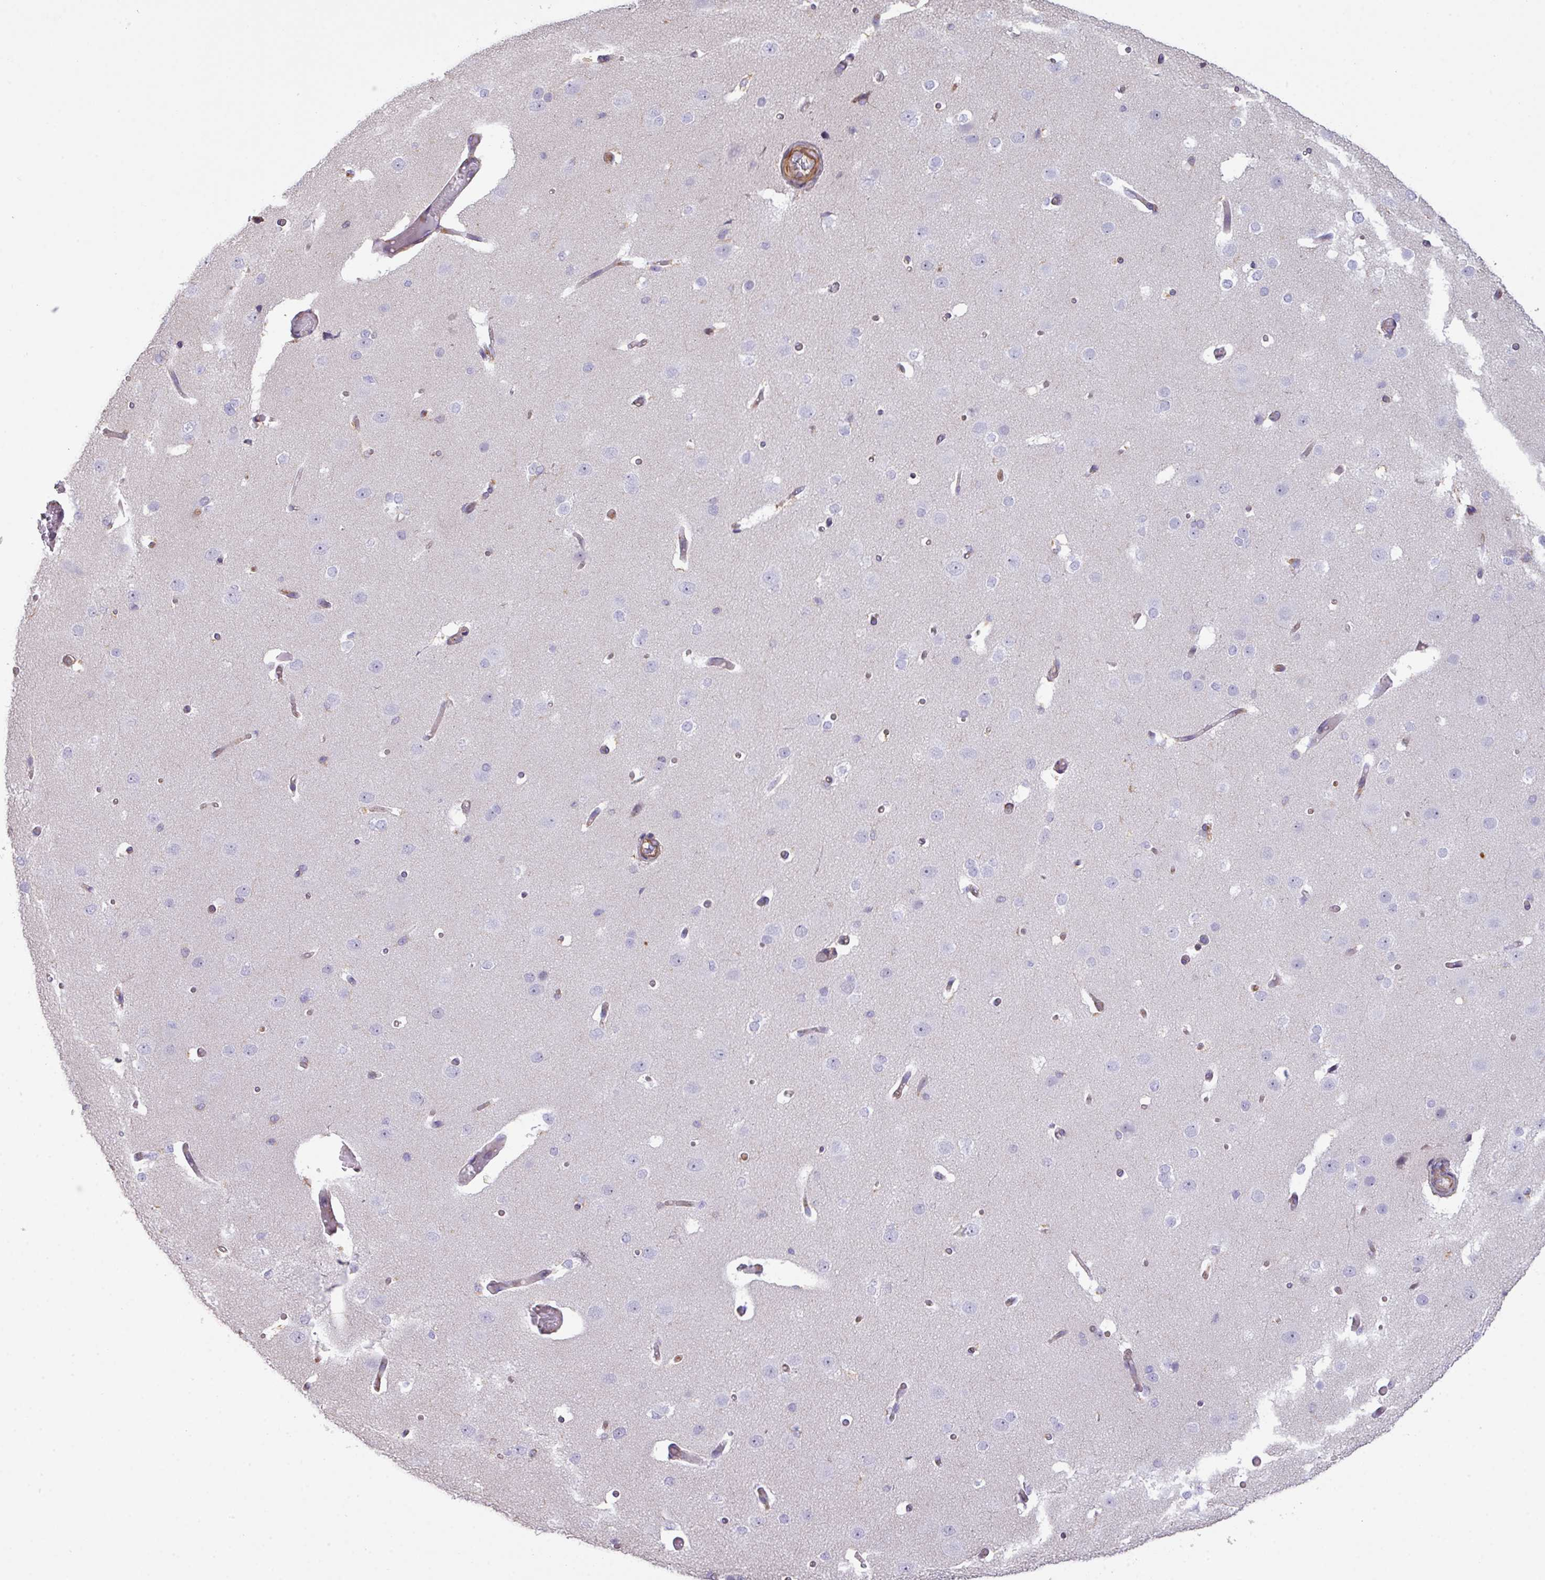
{"staining": {"intensity": "negative", "quantity": "none", "location": "none"}, "tissue": "cerebral cortex", "cell_type": "Endothelial cells", "image_type": "normal", "snomed": [{"axis": "morphology", "description": "Normal tissue, NOS"}, {"axis": "morphology", "description": "Inflammation, NOS"}, {"axis": "topography", "description": "Cerebral cortex"}], "caption": "Image shows no significant protein staining in endothelial cells of normal cerebral cortex.", "gene": "LRRC41", "patient": {"sex": "male", "age": 6}}